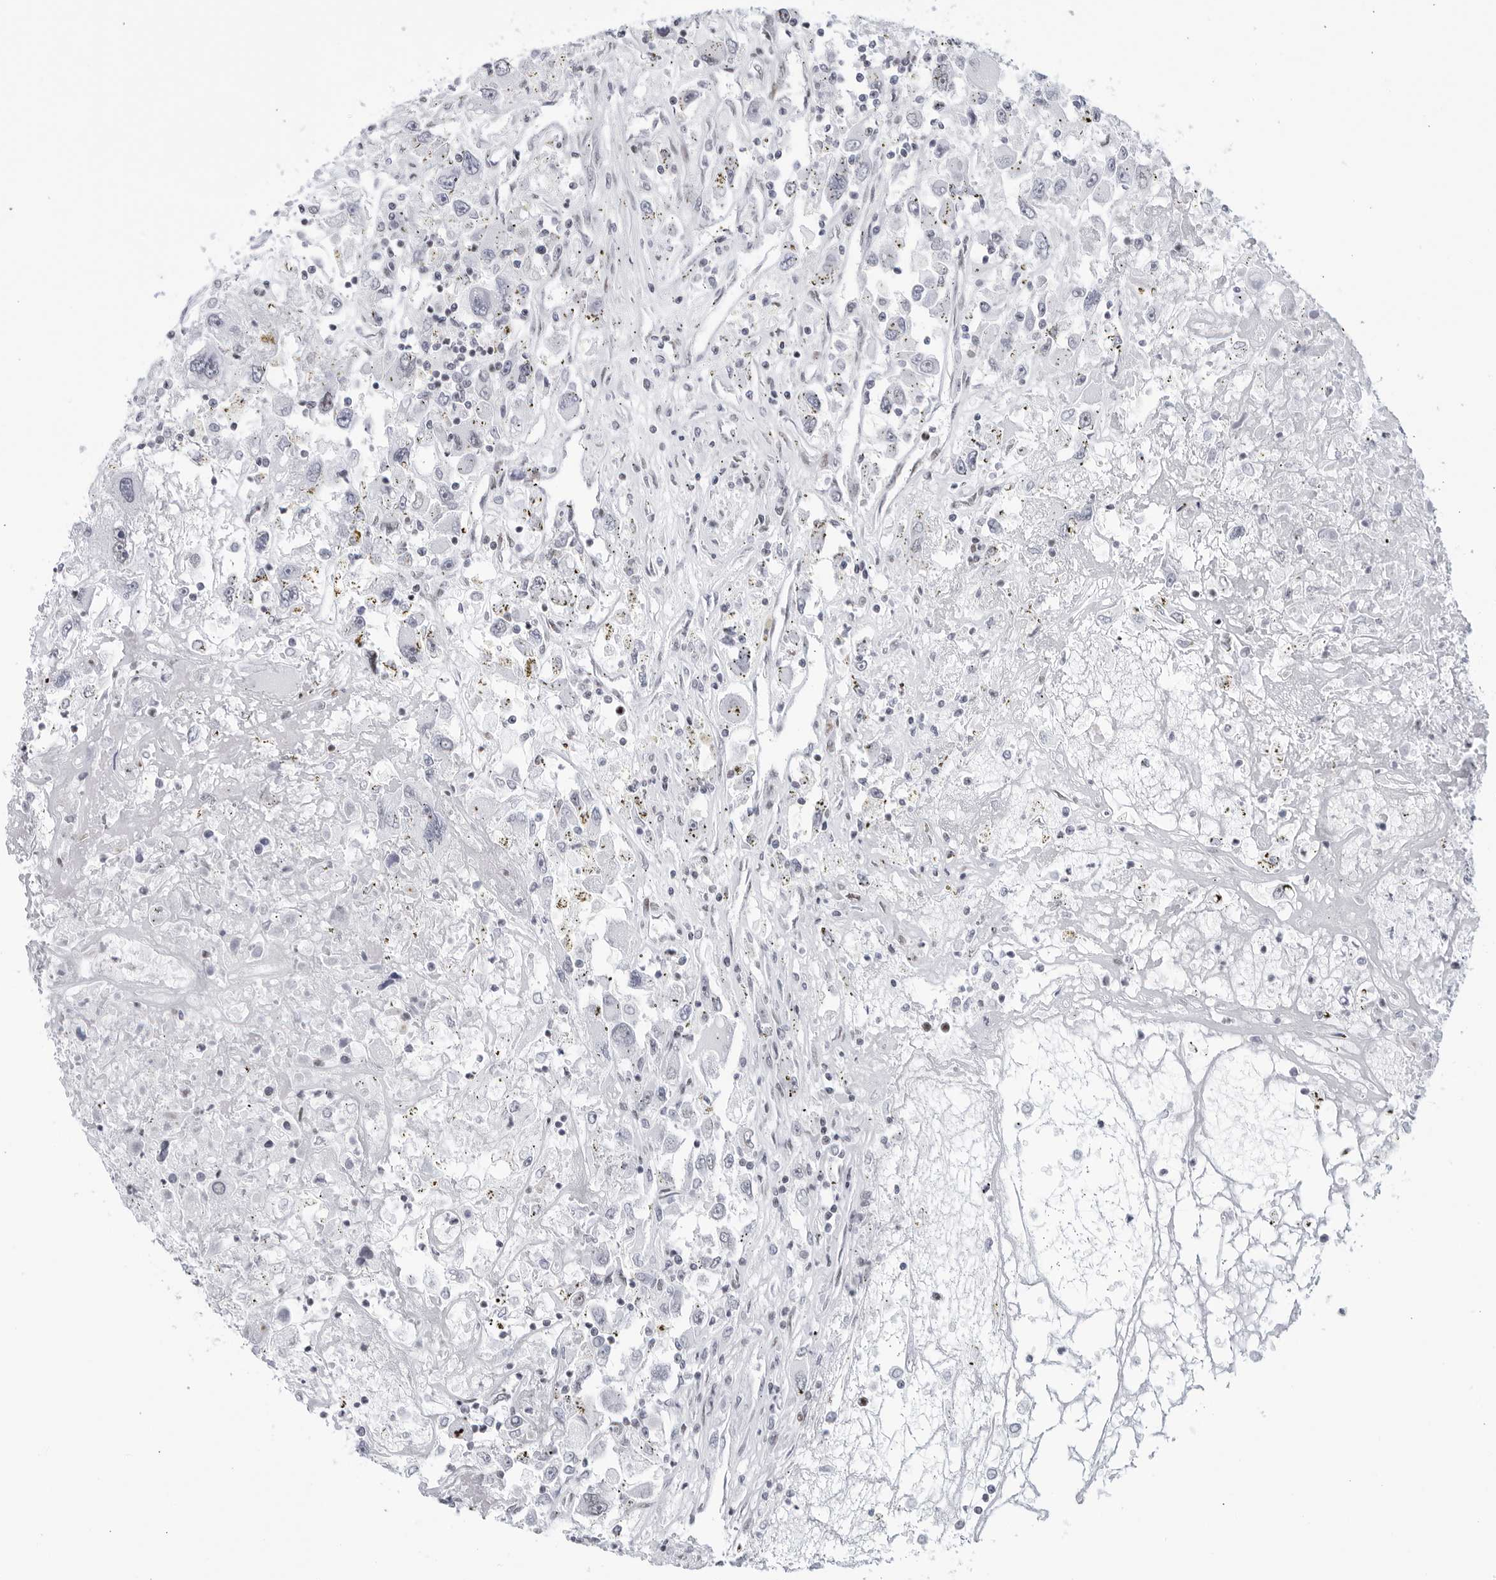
{"staining": {"intensity": "moderate", "quantity": "<25%", "location": "nuclear"}, "tissue": "renal cancer", "cell_type": "Tumor cells", "image_type": "cancer", "snomed": [{"axis": "morphology", "description": "Adenocarcinoma, NOS"}, {"axis": "topography", "description": "Kidney"}], "caption": "This is a photomicrograph of immunohistochemistry staining of renal adenocarcinoma, which shows moderate expression in the nuclear of tumor cells.", "gene": "HP1BP3", "patient": {"sex": "female", "age": 52}}